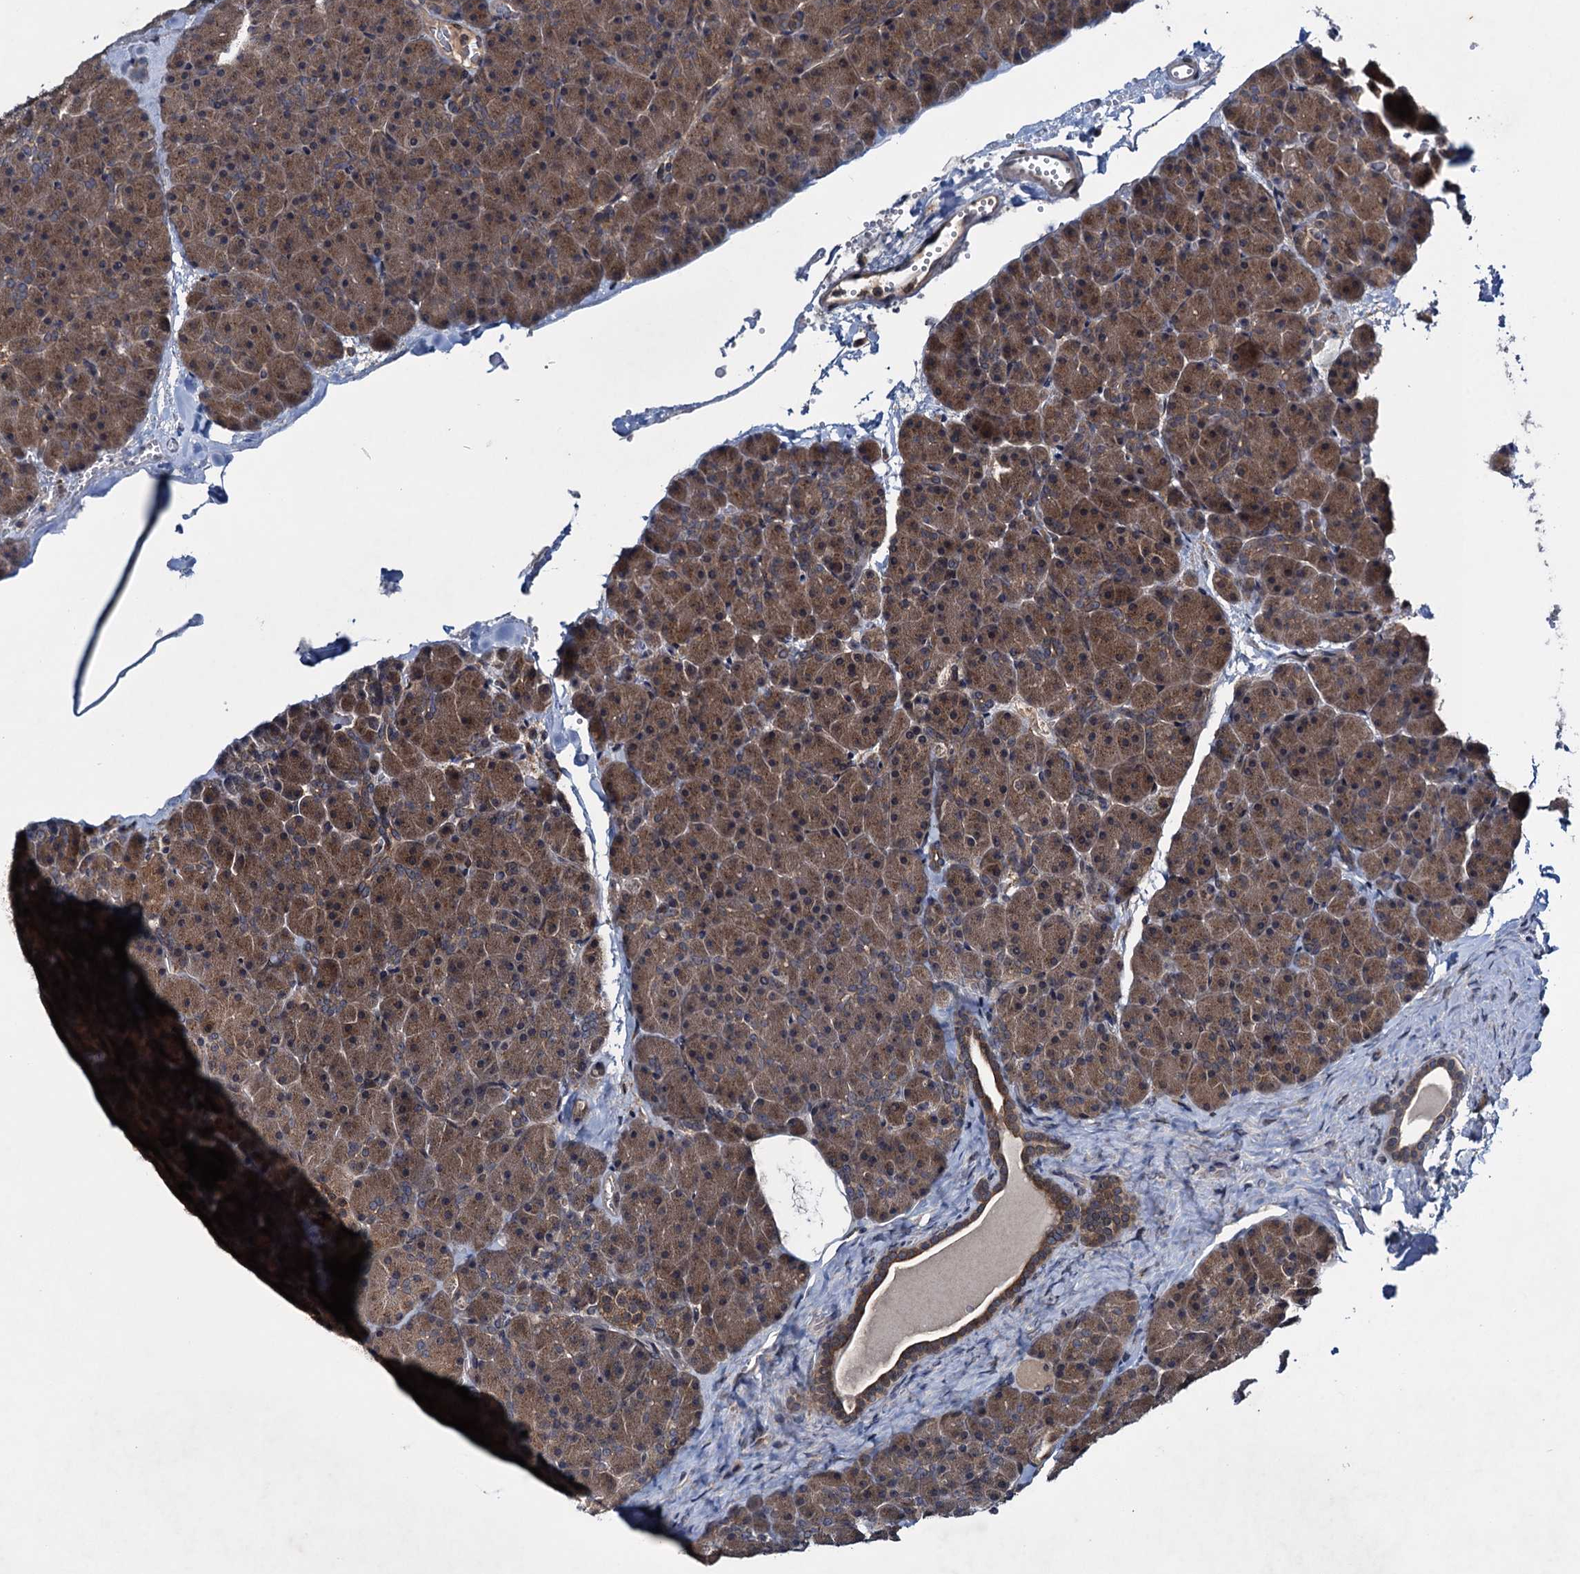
{"staining": {"intensity": "moderate", "quantity": ">75%", "location": "cytoplasmic/membranous"}, "tissue": "pancreas", "cell_type": "Exocrine glandular cells", "image_type": "normal", "snomed": [{"axis": "morphology", "description": "Normal tissue, NOS"}, {"axis": "topography", "description": "Pancreas"}], "caption": "There is medium levels of moderate cytoplasmic/membranous positivity in exocrine glandular cells of unremarkable pancreas, as demonstrated by immunohistochemical staining (brown color).", "gene": "RNF165", "patient": {"sex": "male", "age": 36}}